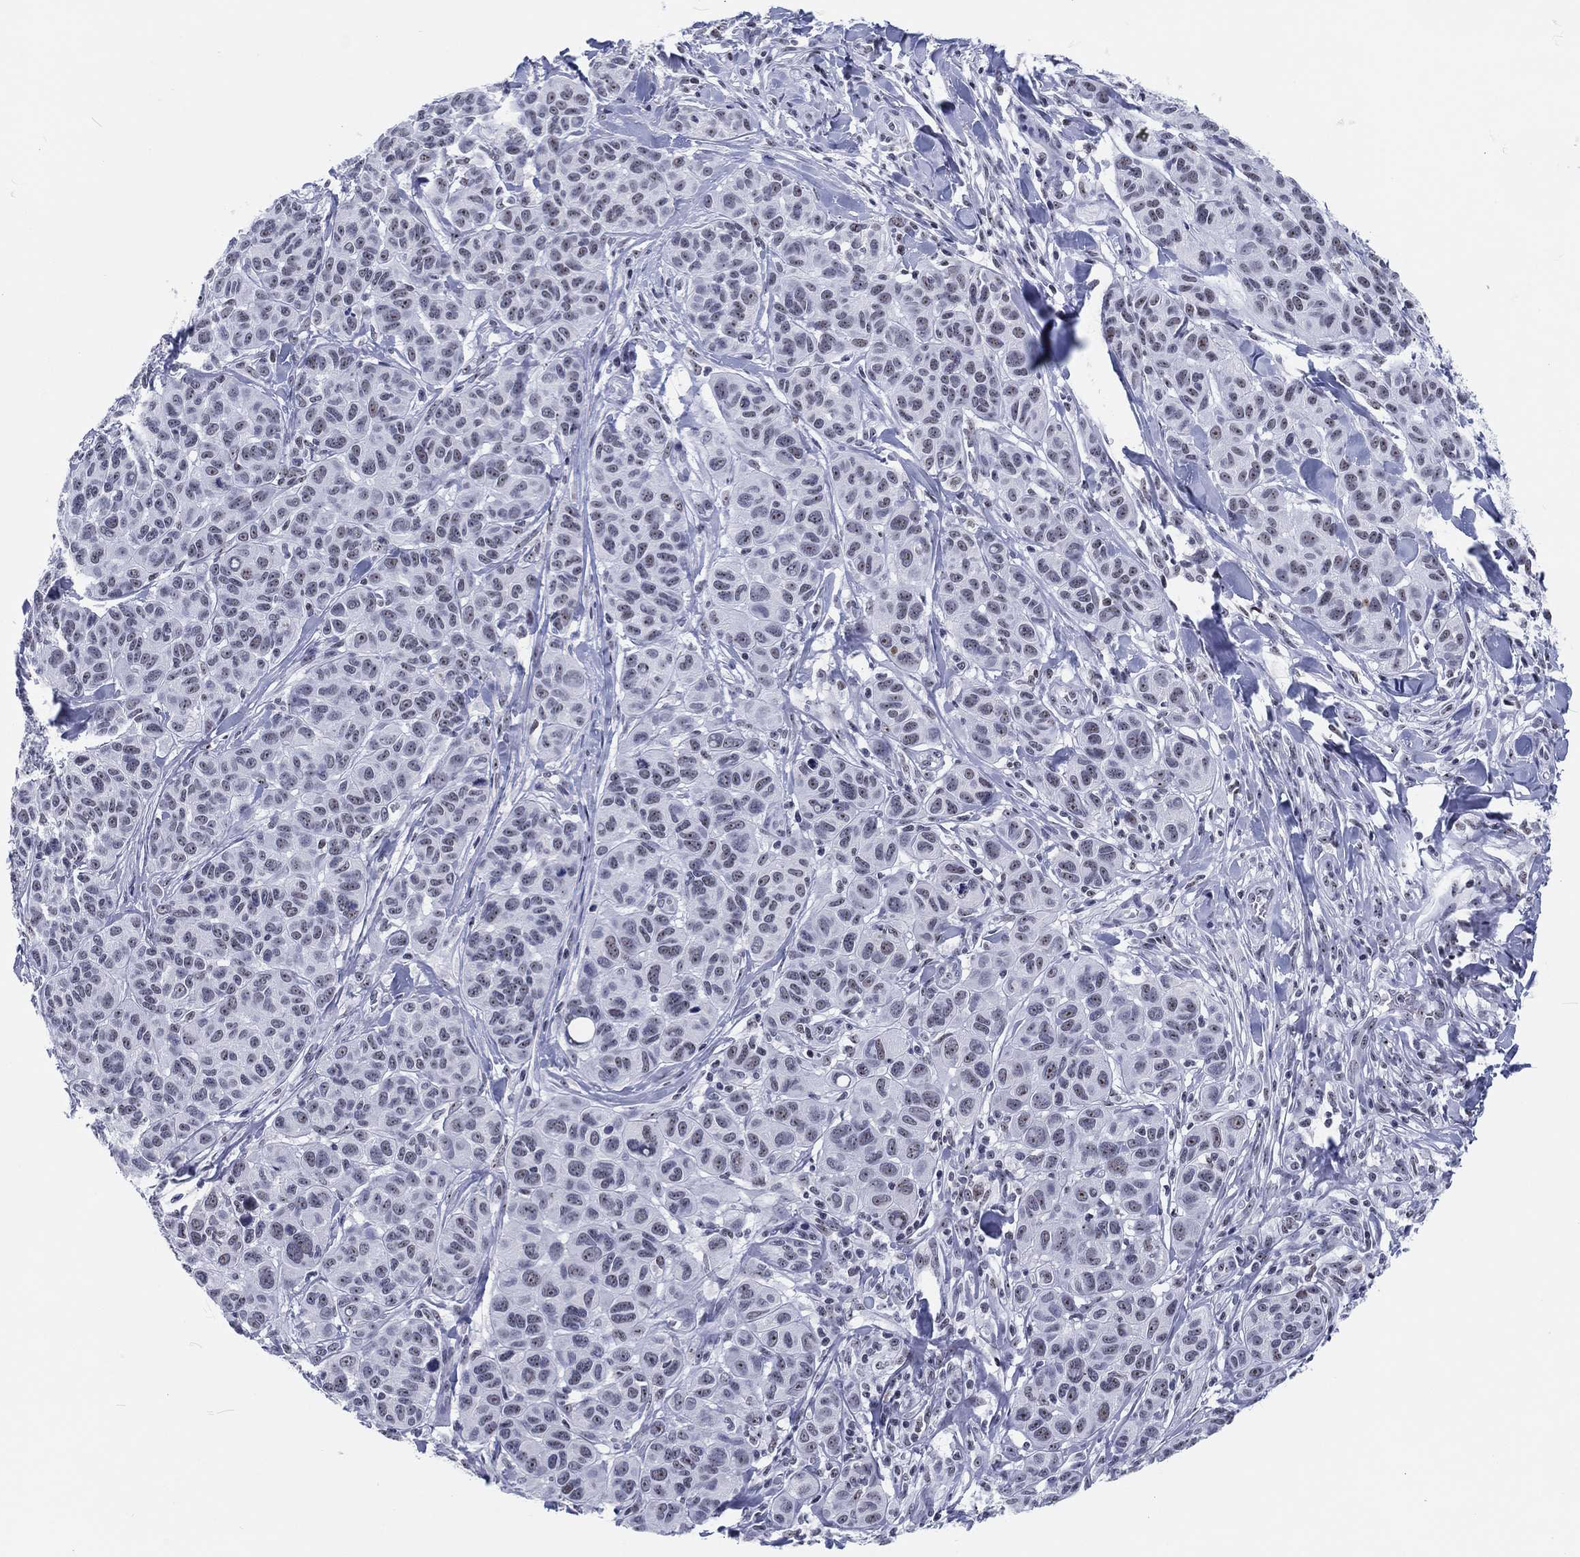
{"staining": {"intensity": "negative", "quantity": "none", "location": "none"}, "tissue": "melanoma", "cell_type": "Tumor cells", "image_type": "cancer", "snomed": [{"axis": "morphology", "description": "Malignant melanoma, NOS"}, {"axis": "topography", "description": "Skin"}], "caption": "Protein analysis of malignant melanoma demonstrates no significant staining in tumor cells.", "gene": "MAPK8IP1", "patient": {"sex": "male", "age": 79}}